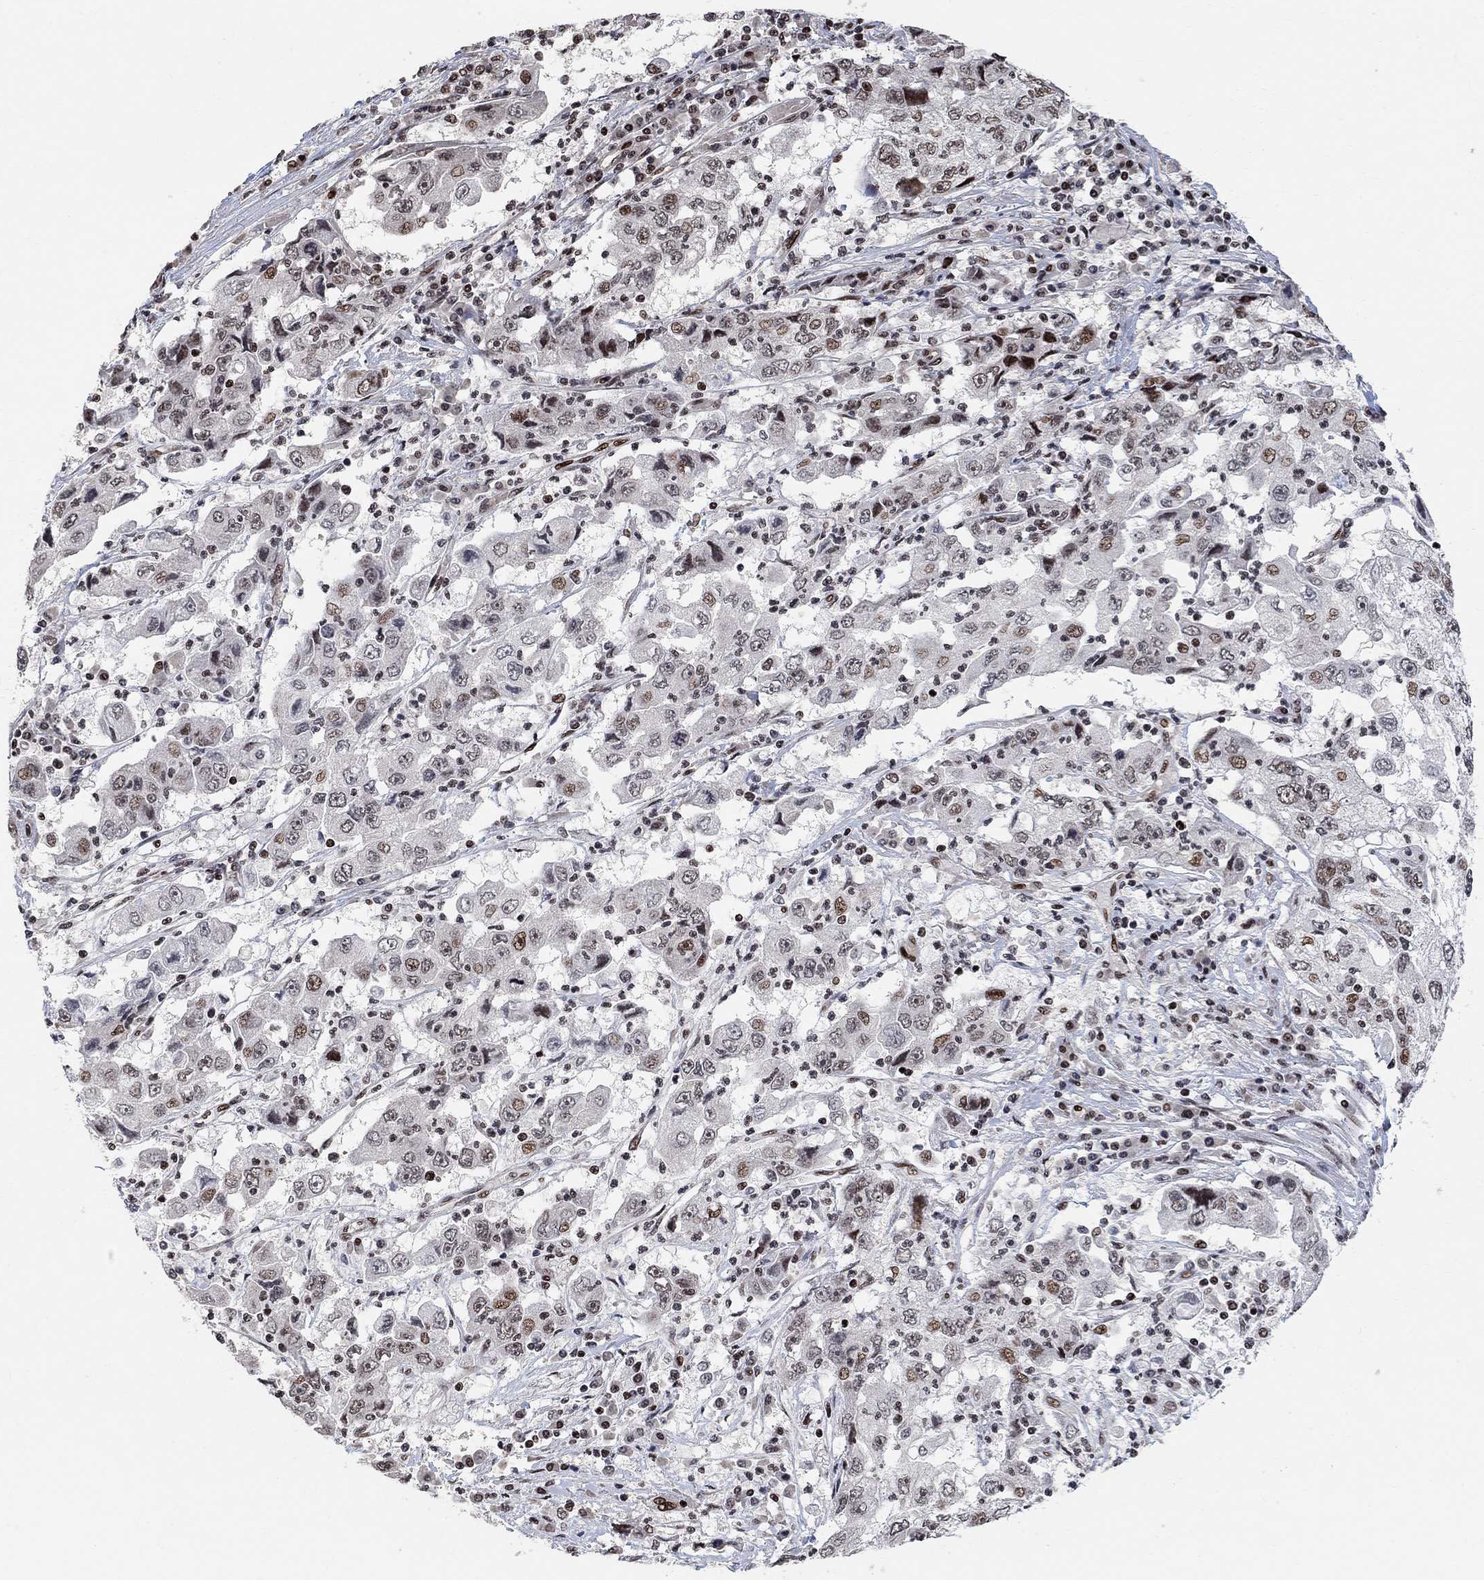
{"staining": {"intensity": "strong", "quantity": "<25%", "location": "cytoplasmic/membranous"}, "tissue": "cervical cancer", "cell_type": "Tumor cells", "image_type": "cancer", "snomed": [{"axis": "morphology", "description": "Squamous cell carcinoma, NOS"}, {"axis": "topography", "description": "Cervix"}], "caption": "Immunohistochemistry (IHC) of human squamous cell carcinoma (cervical) displays medium levels of strong cytoplasmic/membranous expression in approximately <25% of tumor cells.", "gene": "E4F1", "patient": {"sex": "female", "age": 36}}